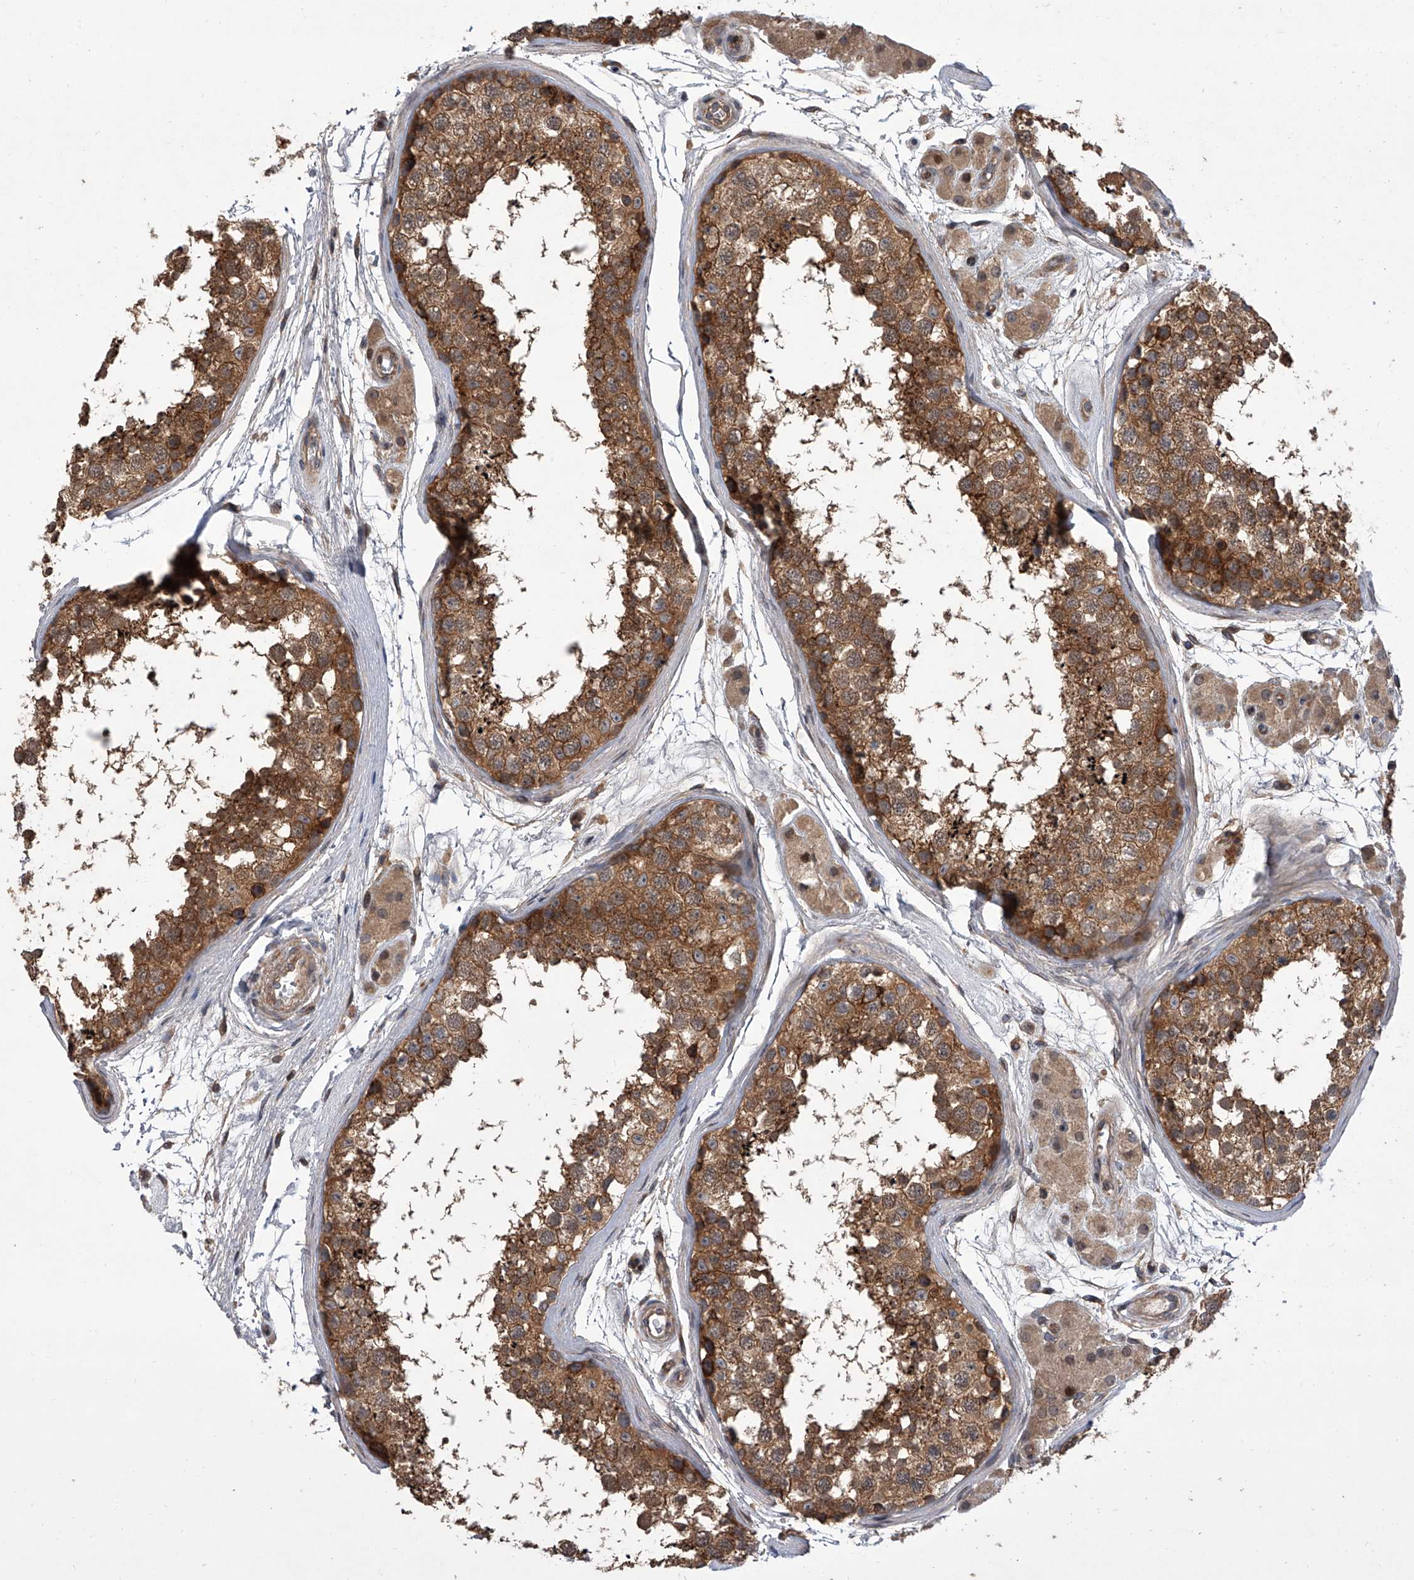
{"staining": {"intensity": "moderate", "quantity": ">75%", "location": "cytoplasmic/membranous"}, "tissue": "testis", "cell_type": "Cells in seminiferous ducts", "image_type": "normal", "snomed": [{"axis": "morphology", "description": "Normal tissue, NOS"}, {"axis": "topography", "description": "Testis"}], "caption": "Moderate cytoplasmic/membranous protein expression is present in approximately >75% of cells in seminiferous ducts in testis.", "gene": "USP47", "patient": {"sex": "male", "age": 56}}